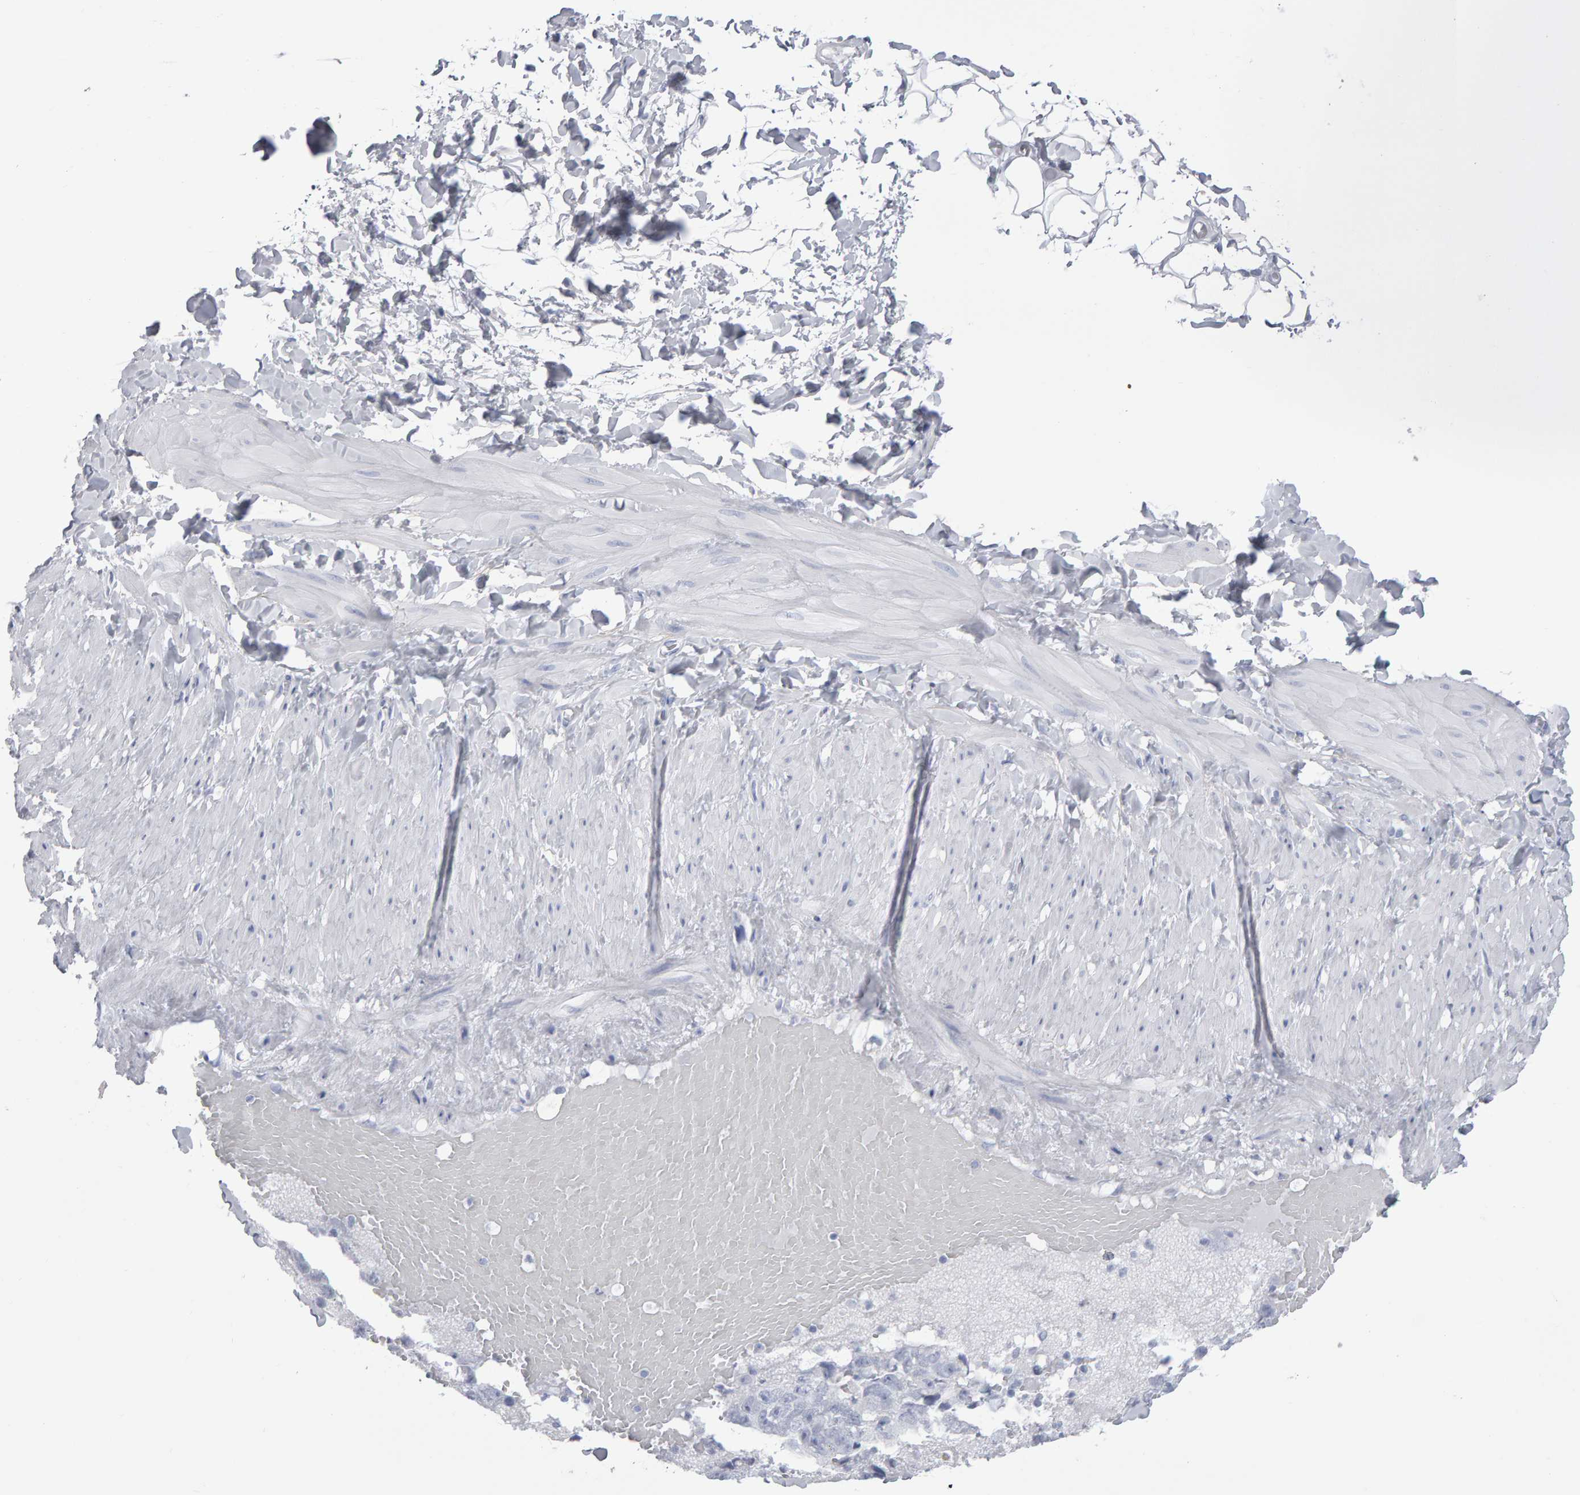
{"staining": {"intensity": "negative", "quantity": "none", "location": "none"}, "tissue": "adipose tissue", "cell_type": "Adipocytes", "image_type": "normal", "snomed": [{"axis": "morphology", "description": "Normal tissue, NOS"}, {"axis": "topography", "description": "Adipose tissue"}, {"axis": "topography", "description": "Vascular tissue"}, {"axis": "topography", "description": "Peripheral nerve tissue"}], "caption": "IHC photomicrograph of normal adipose tissue stained for a protein (brown), which exhibits no staining in adipocytes. The staining is performed using DAB brown chromogen with nuclei counter-stained in using hematoxylin.", "gene": "NCDN", "patient": {"sex": "male", "age": 25}}